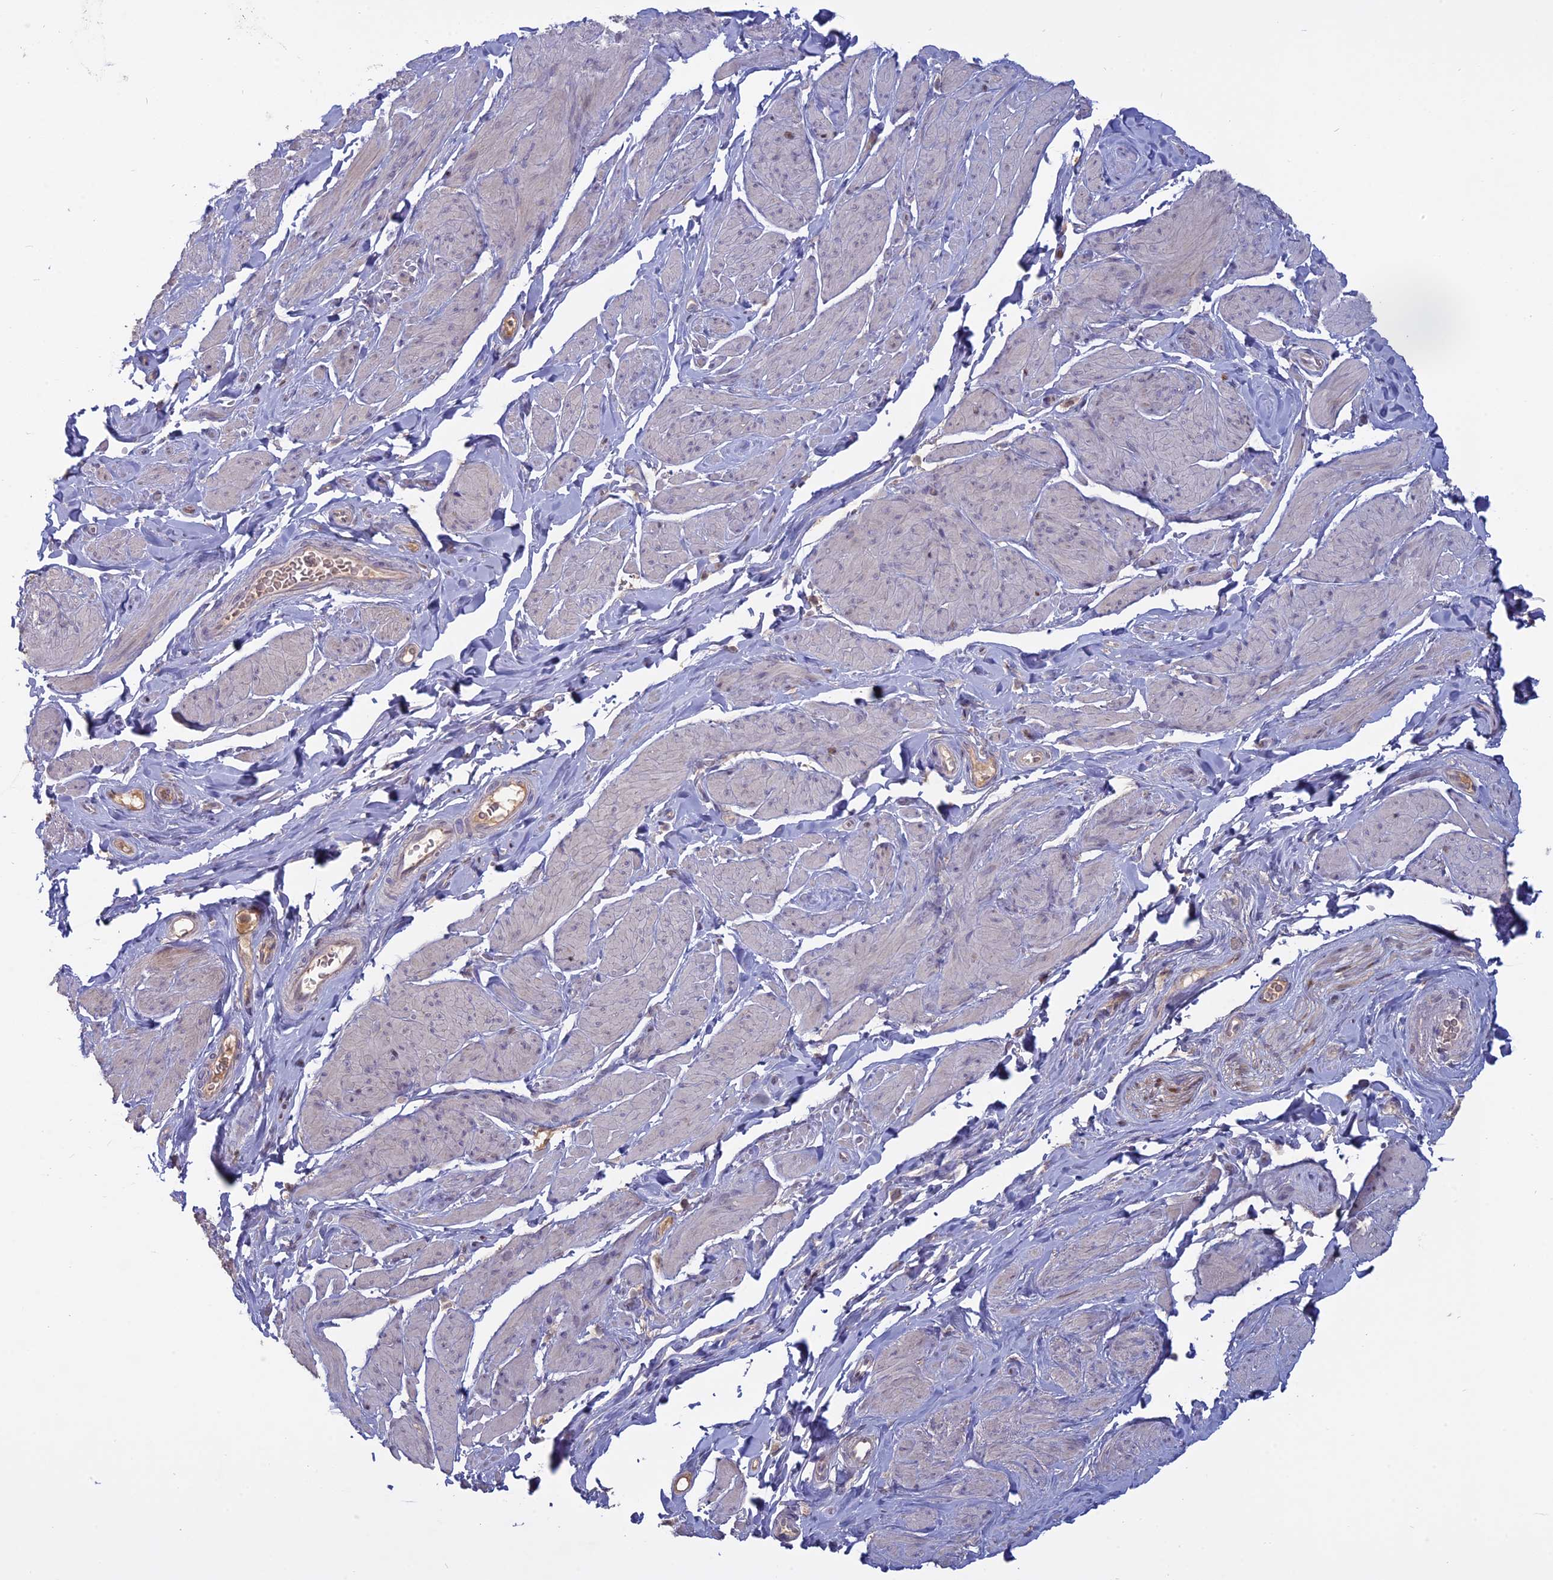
{"staining": {"intensity": "negative", "quantity": "none", "location": "none"}, "tissue": "smooth muscle", "cell_type": "Smooth muscle cells", "image_type": "normal", "snomed": [{"axis": "morphology", "description": "Normal tissue, NOS"}, {"axis": "topography", "description": "Smooth muscle"}, {"axis": "topography", "description": "Peripheral nerve tissue"}], "caption": "DAB immunohistochemical staining of unremarkable human smooth muscle reveals no significant positivity in smooth muscle cells.", "gene": "TMEM208", "patient": {"sex": "male", "age": 69}}